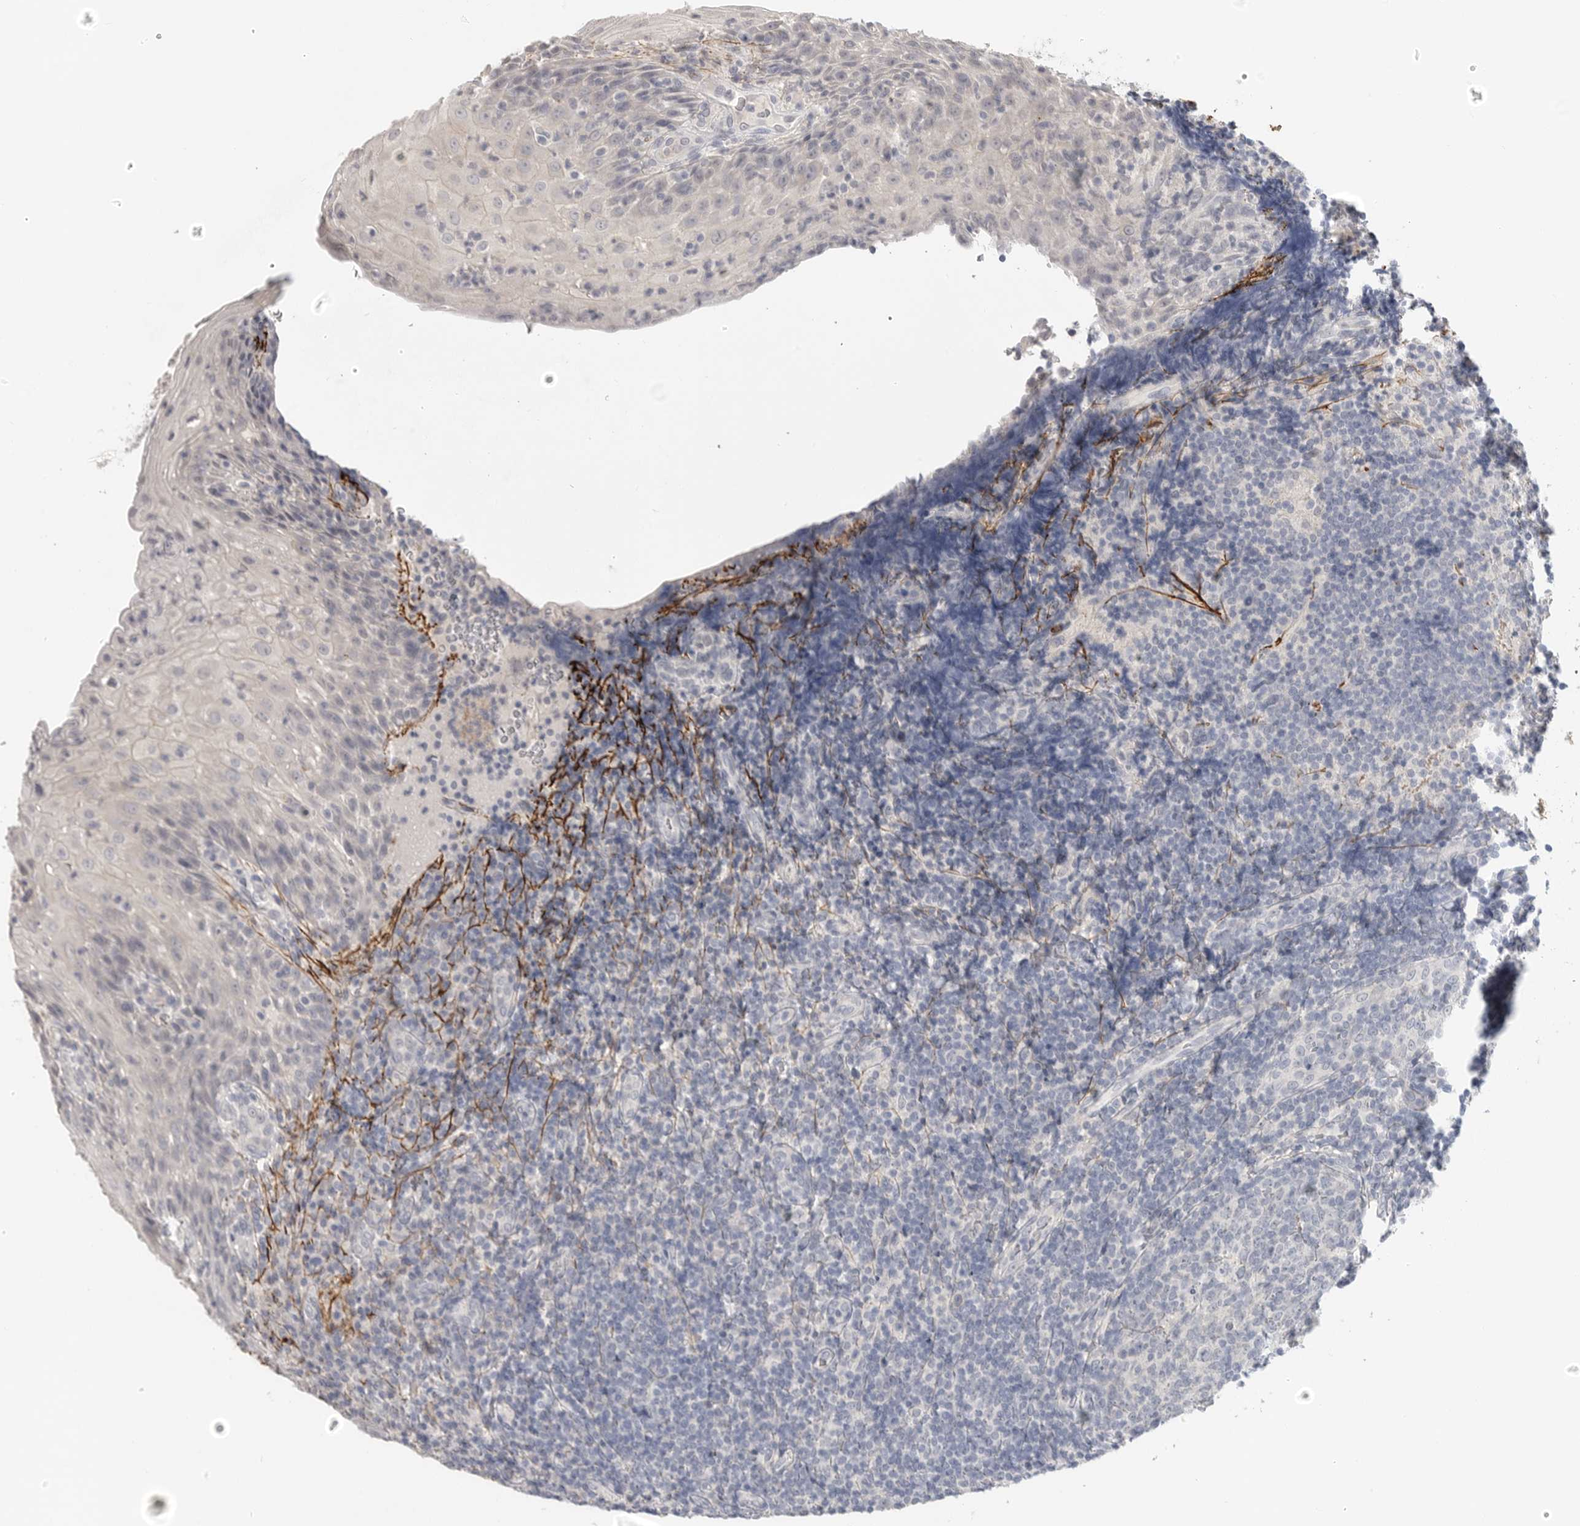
{"staining": {"intensity": "negative", "quantity": "none", "location": "none"}, "tissue": "tonsil", "cell_type": "Germinal center cells", "image_type": "normal", "snomed": [{"axis": "morphology", "description": "Normal tissue, NOS"}, {"axis": "topography", "description": "Tonsil"}], "caption": "Tonsil was stained to show a protein in brown. There is no significant positivity in germinal center cells. The staining was performed using DAB (3,3'-diaminobenzidine) to visualize the protein expression in brown, while the nuclei were stained in blue with hematoxylin (Magnification: 20x).", "gene": "FBN2", "patient": {"sex": "male", "age": 37}}